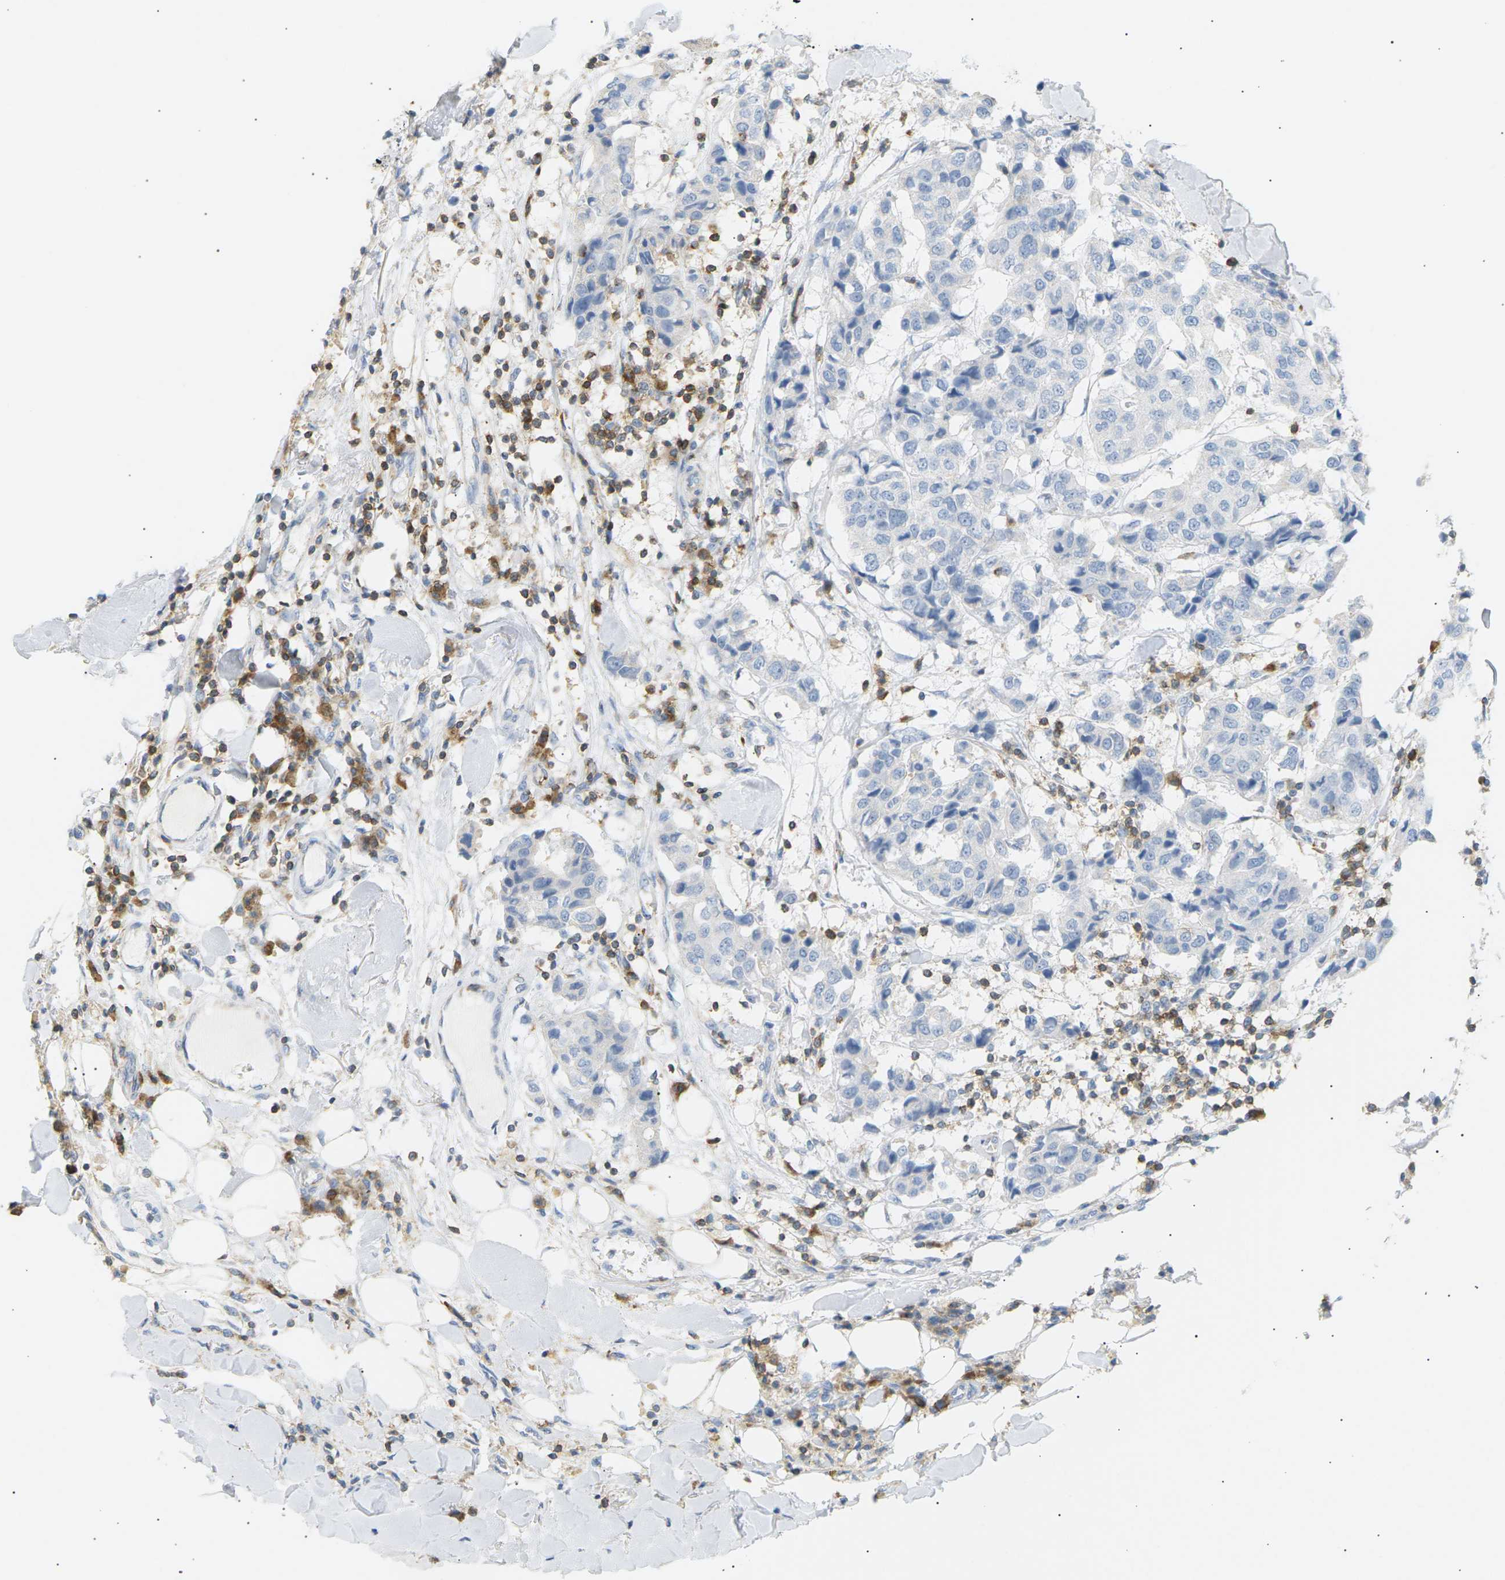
{"staining": {"intensity": "negative", "quantity": "none", "location": "none"}, "tissue": "breast cancer", "cell_type": "Tumor cells", "image_type": "cancer", "snomed": [{"axis": "morphology", "description": "Duct carcinoma"}, {"axis": "topography", "description": "Breast"}], "caption": "Tumor cells show no significant protein positivity in infiltrating ductal carcinoma (breast).", "gene": "LIME1", "patient": {"sex": "female", "age": 80}}